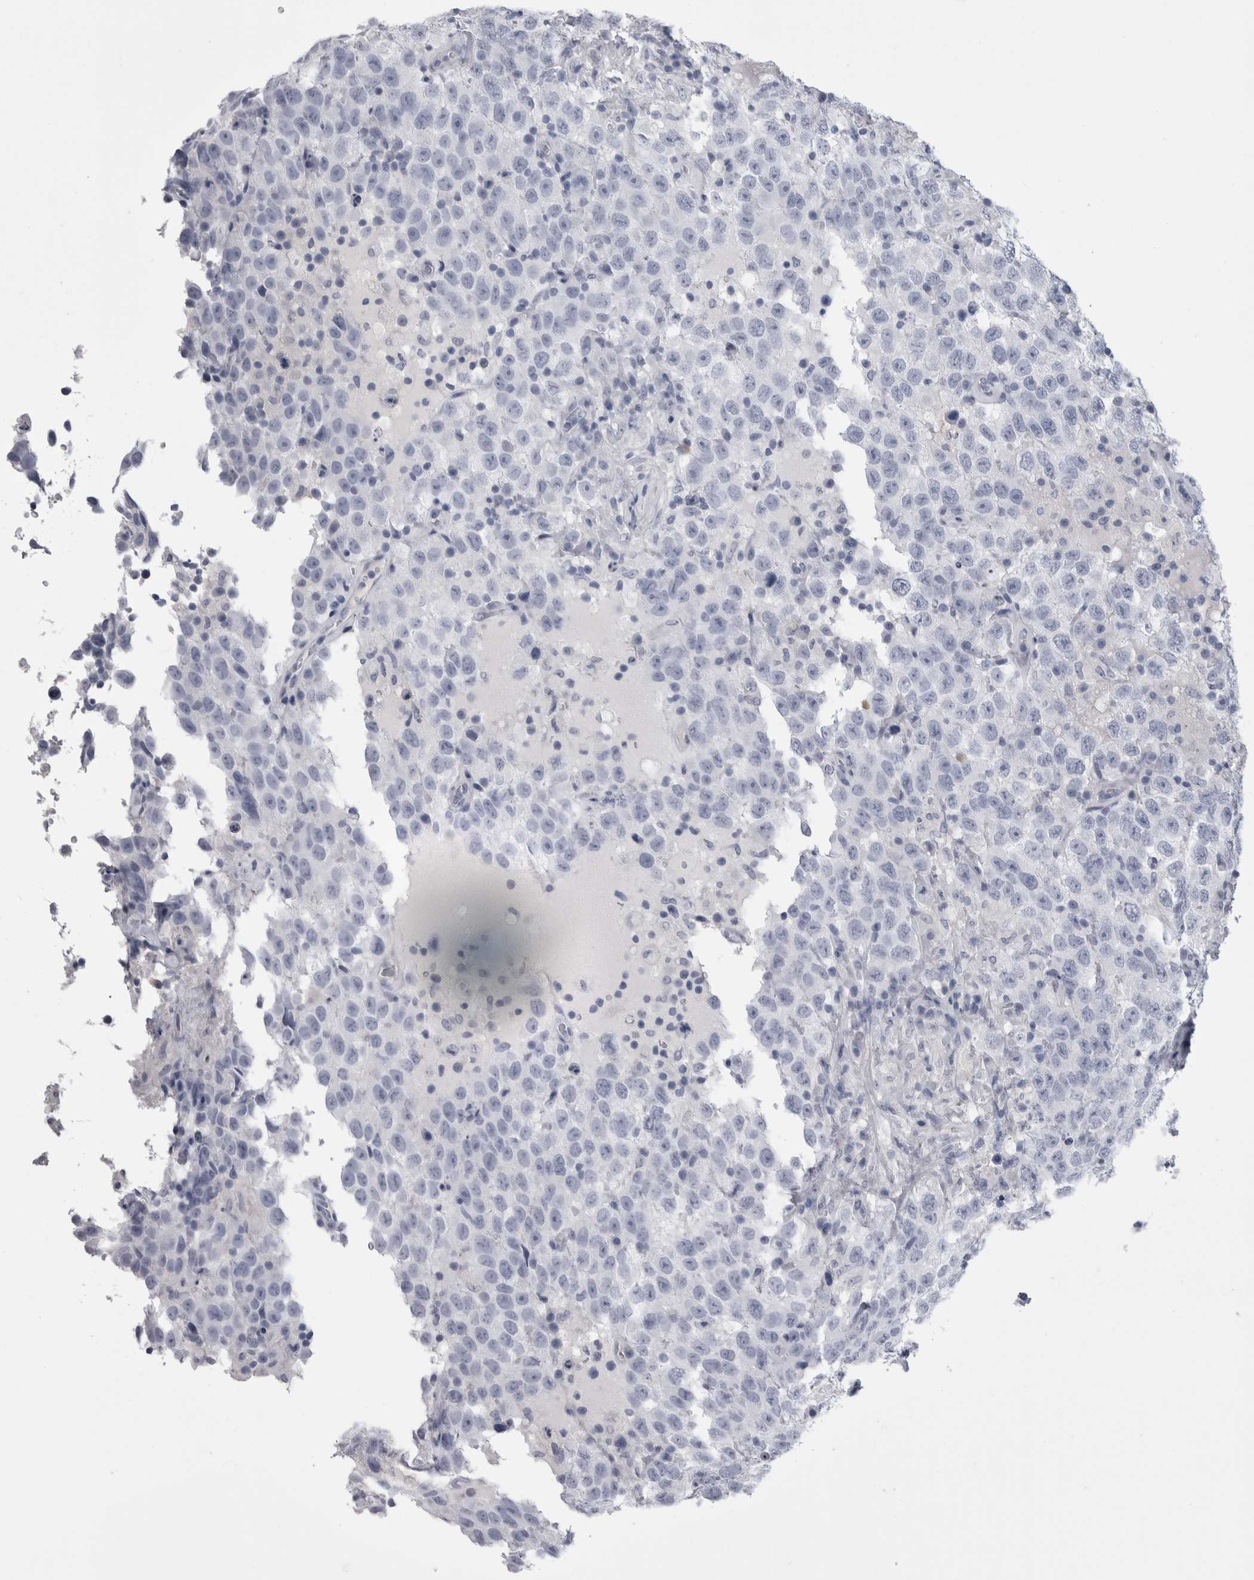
{"staining": {"intensity": "negative", "quantity": "none", "location": "none"}, "tissue": "testis cancer", "cell_type": "Tumor cells", "image_type": "cancer", "snomed": [{"axis": "morphology", "description": "Seminoma, NOS"}, {"axis": "topography", "description": "Testis"}], "caption": "A high-resolution histopathology image shows immunohistochemistry staining of testis cancer, which reveals no significant expression in tumor cells.", "gene": "AFMID", "patient": {"sex": "male", "age": 41}}